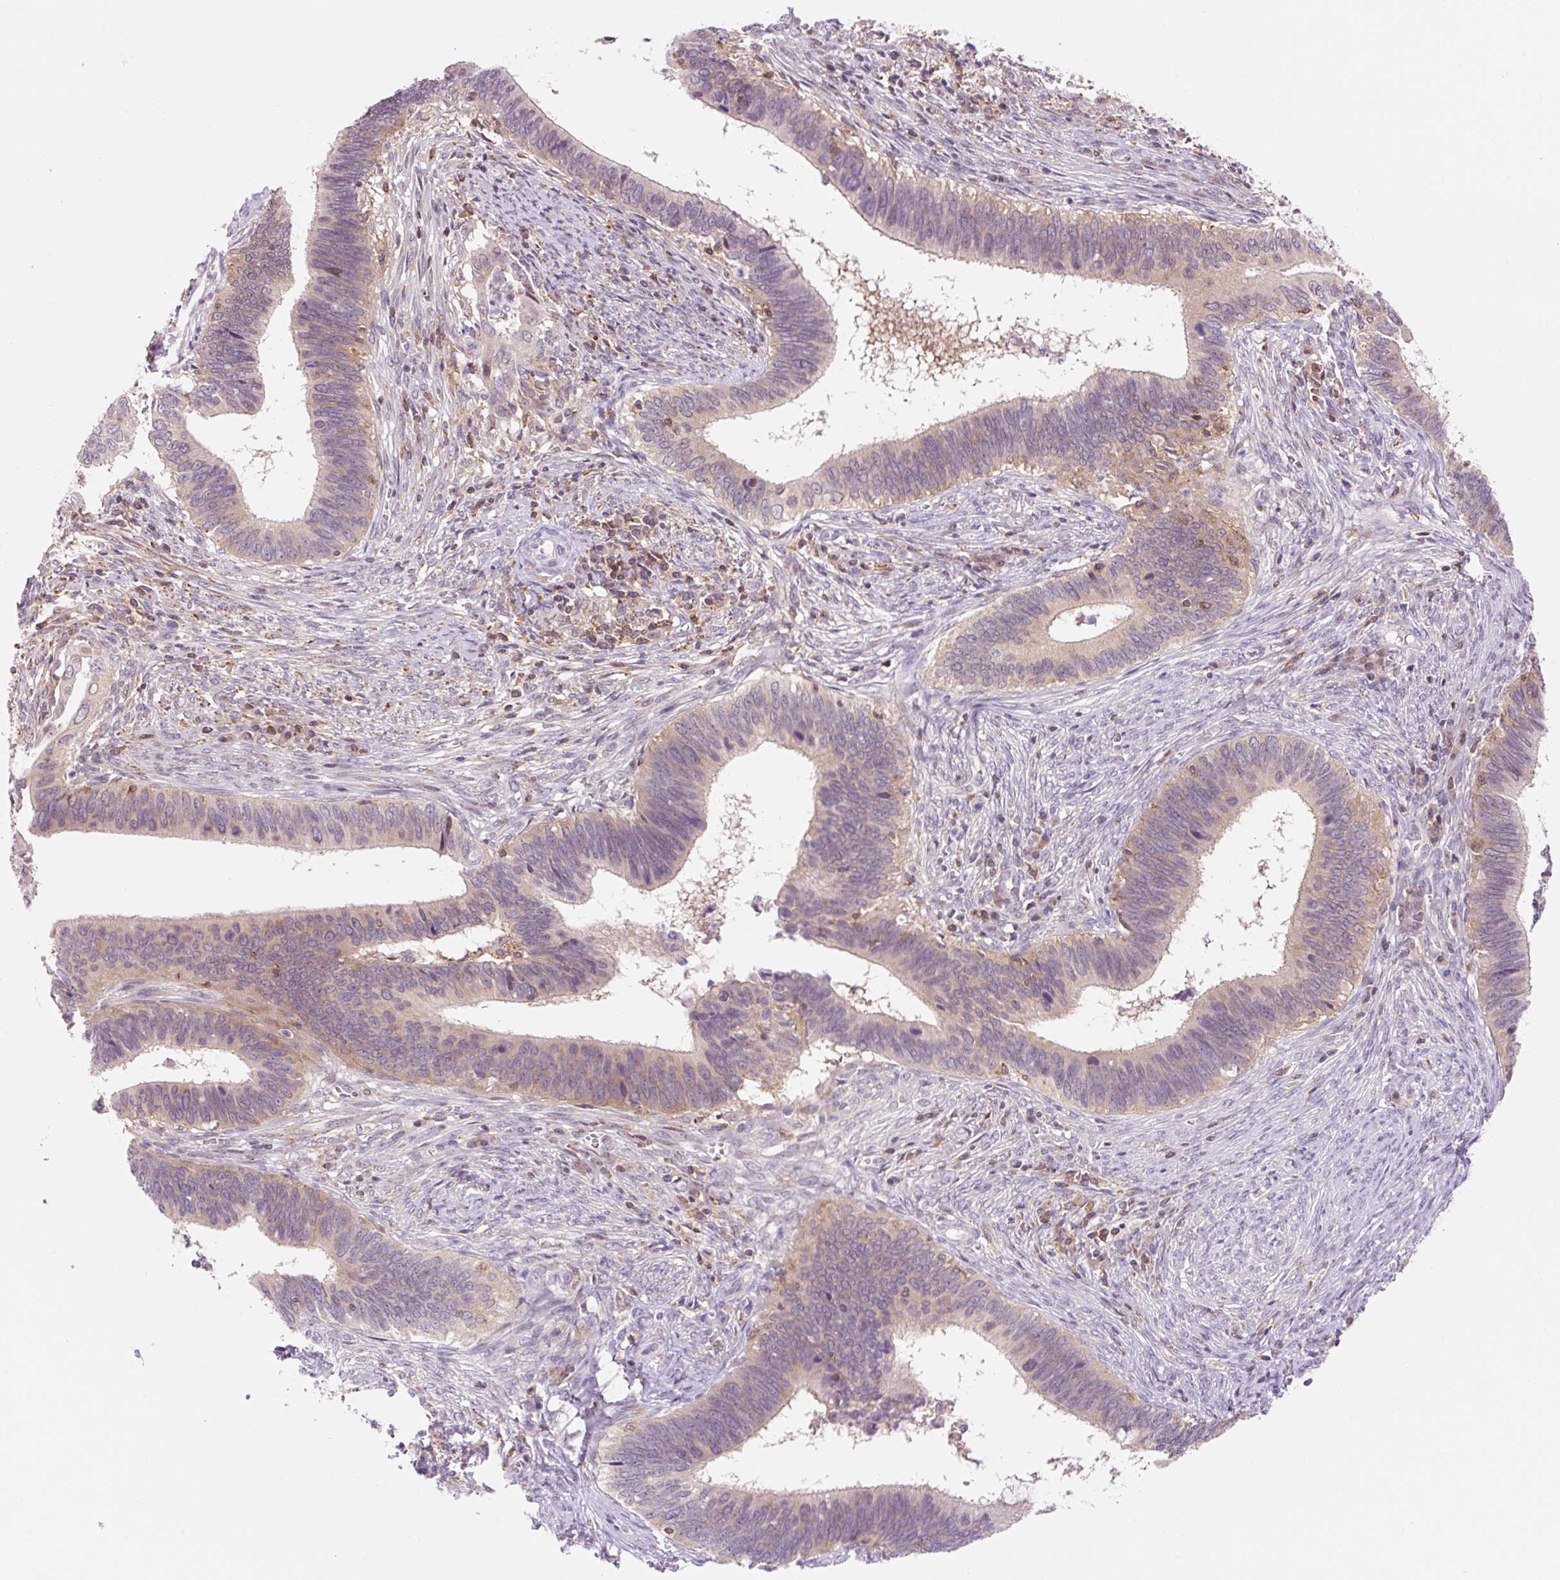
{"staining": {"intensity": "weak", "quantity": ">75%", "location": "cytoplasmic/membranous"}, "tissue": "cervical cancer", "cell_type": "Tumor cells", "image_type": "cancer", "snomed": [{"axis": "morphology", "description": "Adenocarcinoma, NOS"}, {"axis": "topography", "description": "Cervix"}], "caption": "Weak cytoplasmic/membranous expression is present in about >75% of tumor cells in cervical adenocarcinoma.", "gene": "CARD11", "patient": {"sex": "female", "age": 42}}